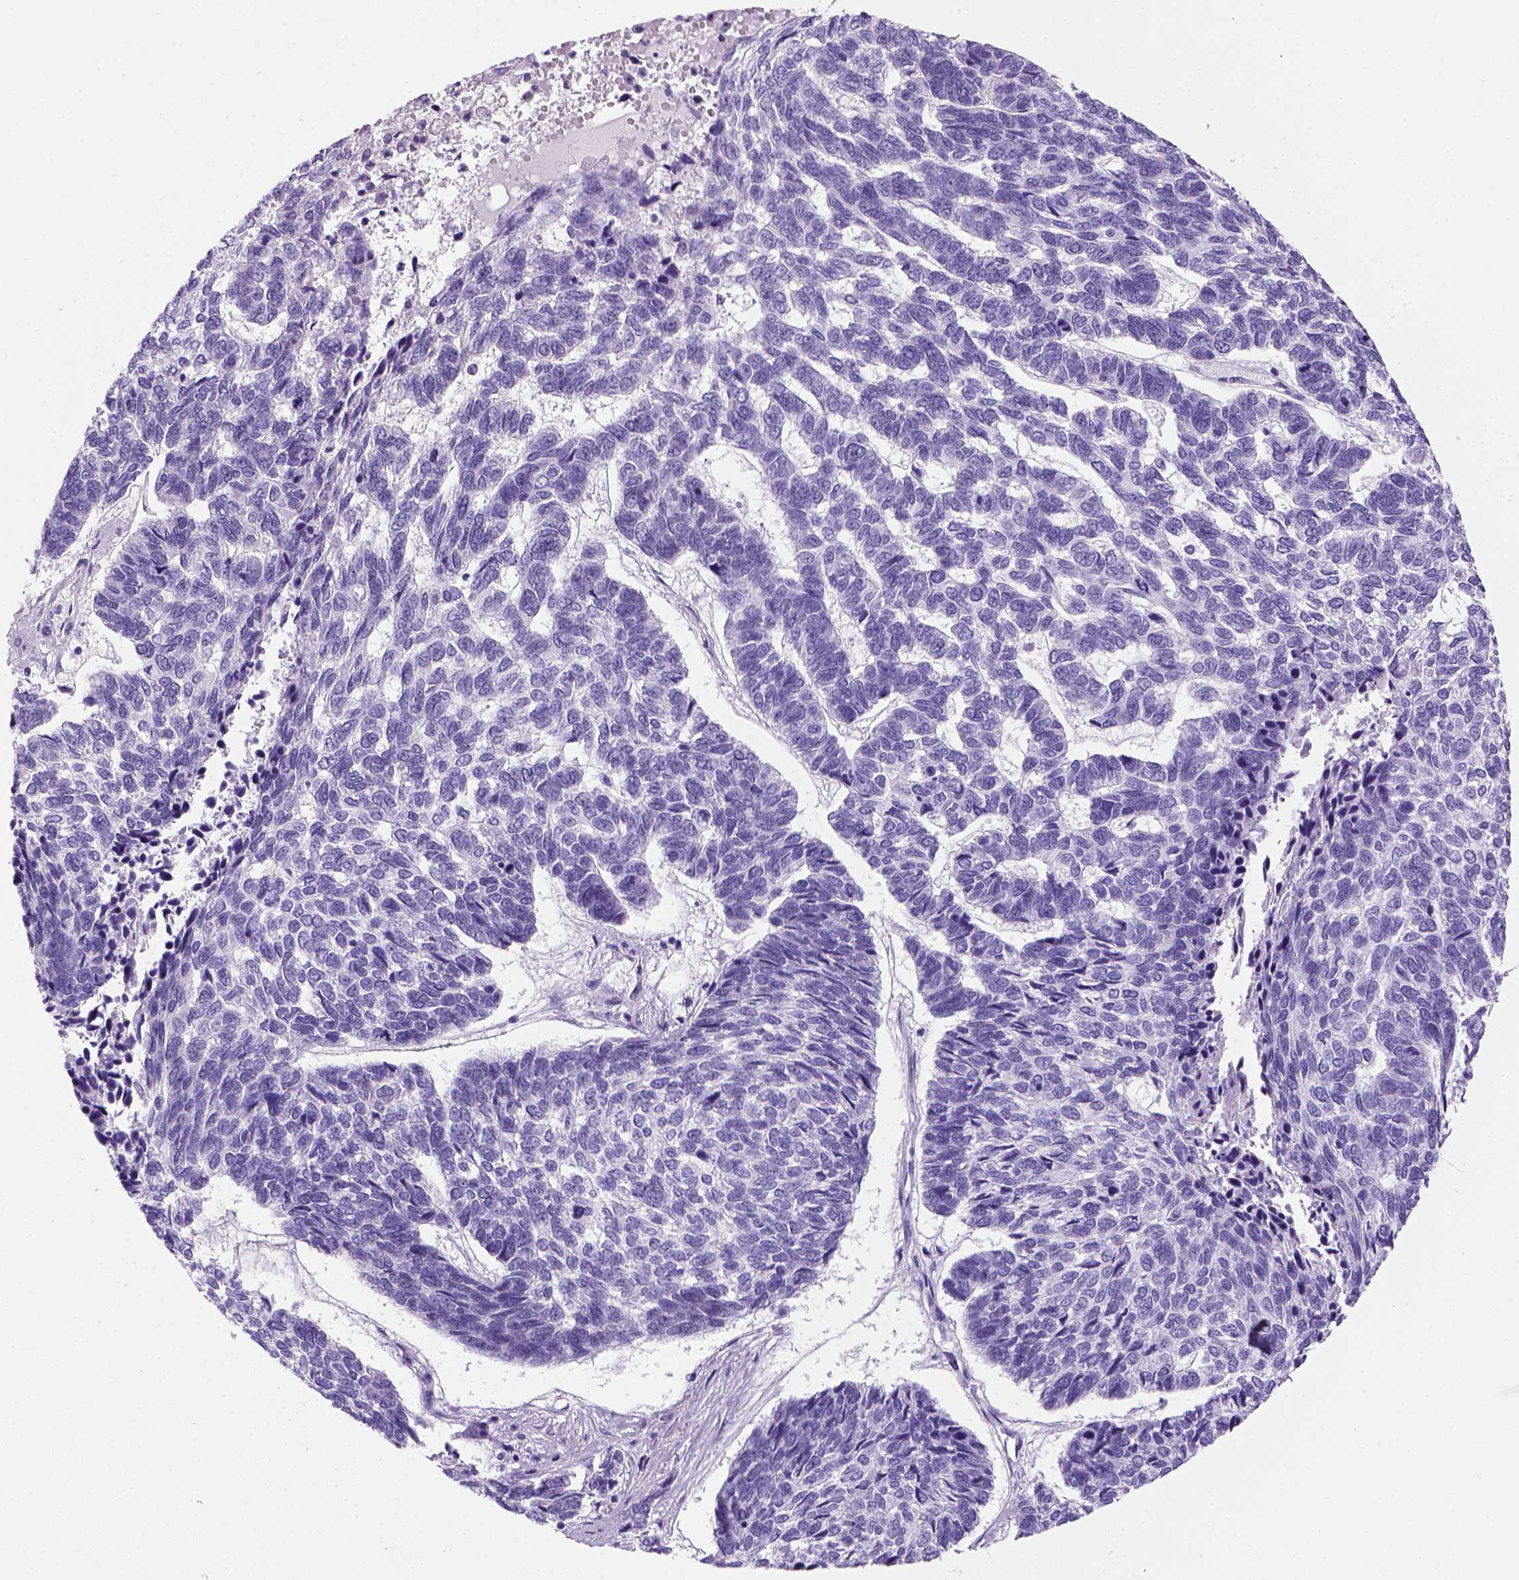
{"staining": {"intensity": "negative", "quantity": "none", "location": "none"}, "tissue": "skin cancer", "cell_type": "Tumor cells", "image_type": "cancer", "snomed": [{"axis": "morphology", "description": "Basal cell carcinoma"}, {"axis": "topography", "description": "Skin"}], "caption": "This micrograph is of skin basal cell carcinoma stained with immunohistochemistry to label a protein in brown with the nuclei are counter-stained blue. There is no expression in tumor cells.", "gene": "ARHGEF33", "patient": {"sex": "female", "age": 65}}